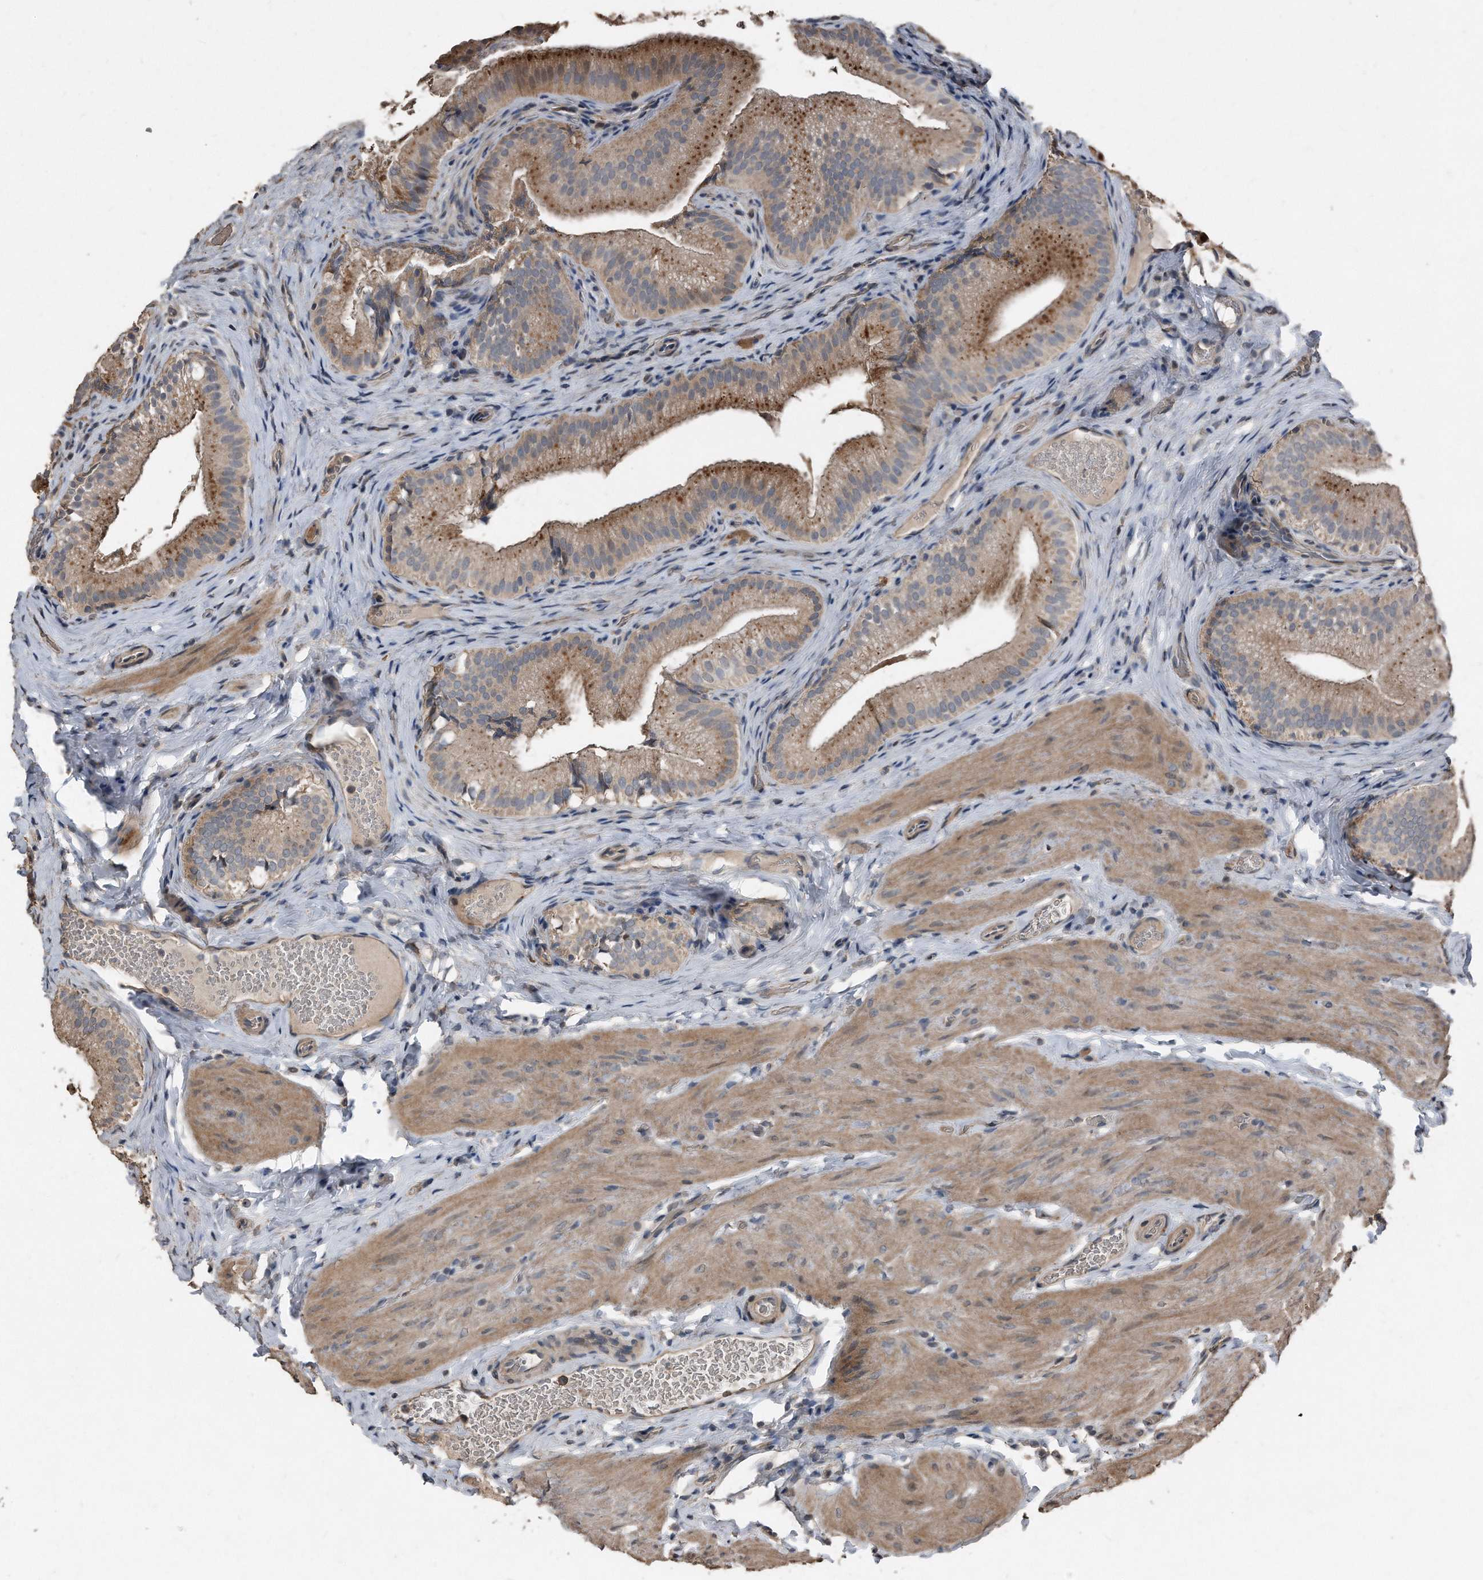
{"staining": {"intensity": "moderate", "quantity": ">75%", "location": "cytoplasmic/membranous"}, "tissue": "gallbladder", "cell_type": "Glandular cells", "image_type": "normal", "snomed": [{"axis": "morphology", "description": "Normal tissue, NOS"}, {"axis": "topography", "description": "Gallbladder"}], "caption": "Benign gallbladder shows moderate cytoplasmic/membranous expression in approximately >75% of glandular cells, visualized by immunohistochemistry. Immunohistochemistry stains the protein in brown and the nuclei are stained blue.", "gene": "ANKRD10", "patient": {"sex": "female", "age": 30}}